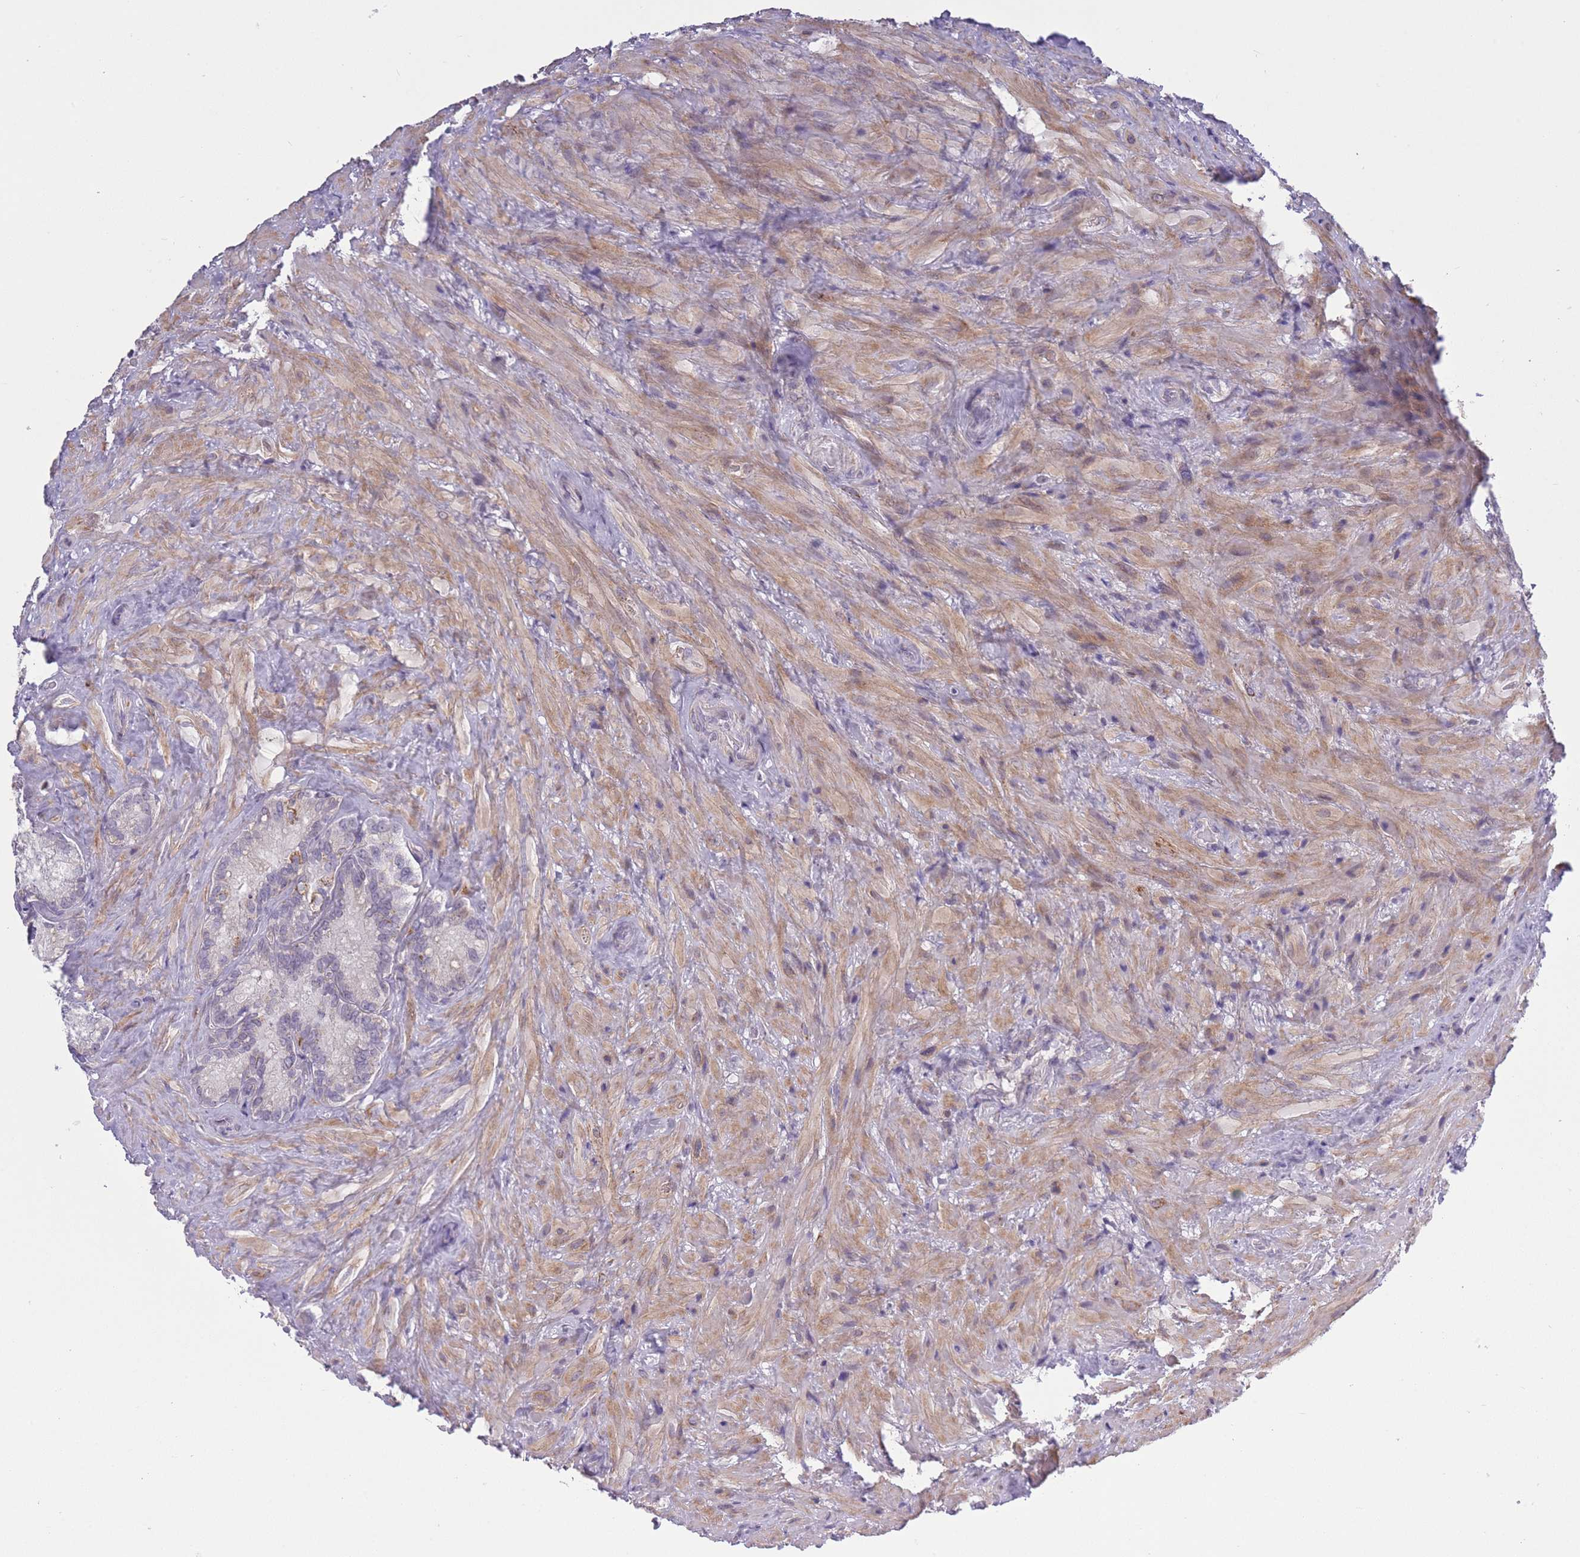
{"staining": {"intensity": "moderate", "quantity": "25%-75%", "location": "cytoplasmic/membranous"}, "tissue": "seminal vesicle", "cell_type": "Glandular cells", "image_type": "normal", "snomed": [{"axis": "morphology", "description": "Normal tissue, NOS"}, {"axis": "topography", "description": "Seminal veicle"}], "caption": "The micrograph exhibits a brown stain indicating the presence of a protein in the cytoplasmic/membranous of glandular cells in seminal vesicle. The staining was performed using DAB to visualize the protein expression in brown, while the nuclei were stained in blue with hematoxylin (Magnification: 20x).", "gene": "ZBTB24", "patient": {"sex": "male", "age": 62}}